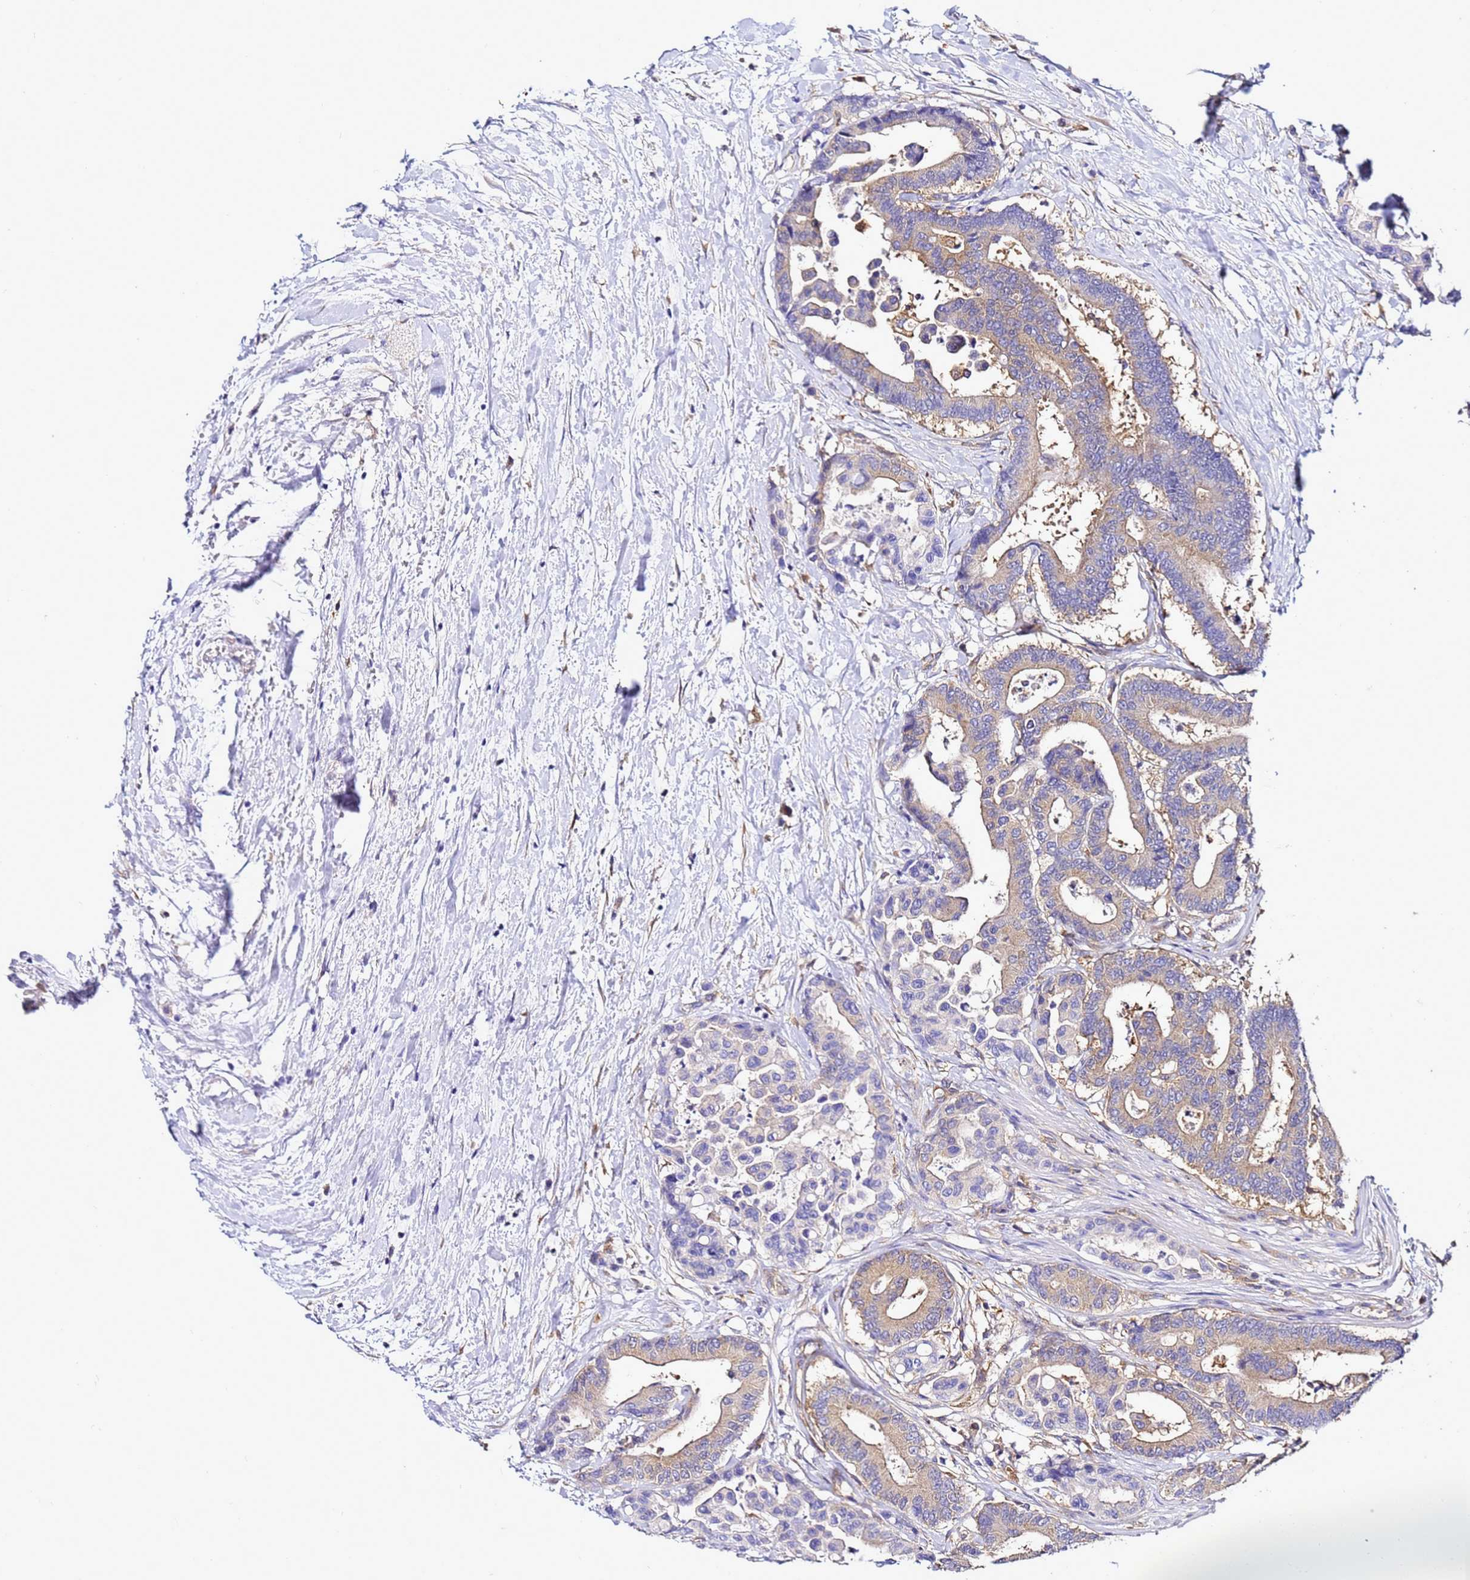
{"staining": {"intensity": "weak", "quantity": "<25%", "location": "cytoplasmic/membranous"}, "tissue": "colorectal cancer", "cell_type": "Tumor cells", "image_type": "cancer", "snomed": [{"axis": "morphology", "description": "Normal tissue, NOS"}, {"axis": "morphology", "description": "Adenocarcinoma, NOS"}, {"axis": "topography", "description": "Colon"}], "caption": "There is no significant positivity in tumor cells of colorectal adenocarcinoma.", "gene": "NARS1", "patient": {"sex": "male", "age": 82}}